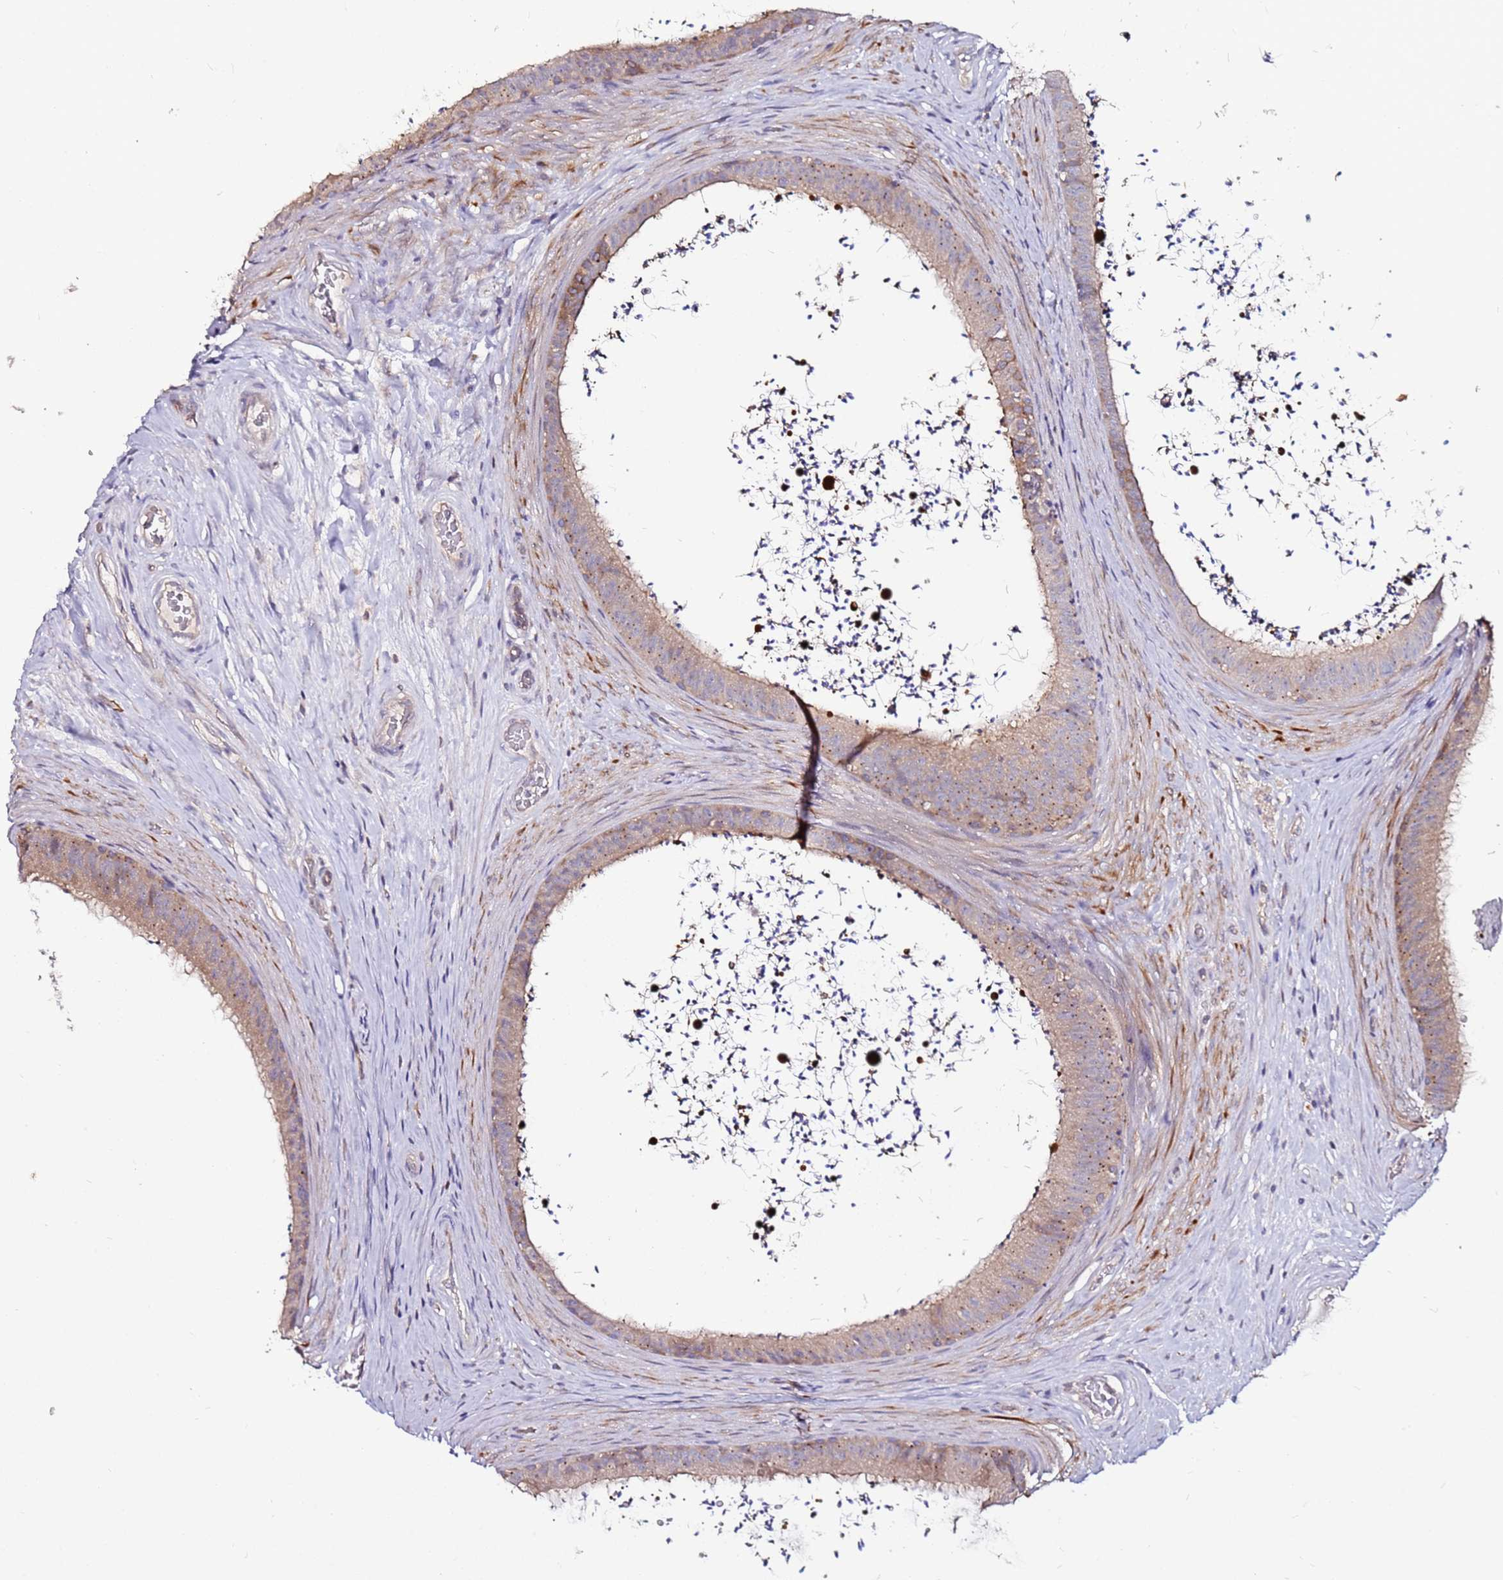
{"staining": {"intensity": "weak", "quantity": "25%-75%", "location": "cytoplasmic/membranous"}, "tissue": "epididymis", "cell_type": "Glandular cells", "image_type": "normal", "snomed": [{"axis": "morphology", "description": "Normal tissue, NOS"}, {"axis": "topography", "description": "Testis"}, {"axis": "topography", "description": "Epididymis"}], "caption": "This is an image of immunohistochemistry (IHC) staining of normal epididymis, which shows weak staining in the cytoplasmic/membranous of glandular cells.", "gene": "SRRM5", "patient": {"sex": "male", "age": 41}}